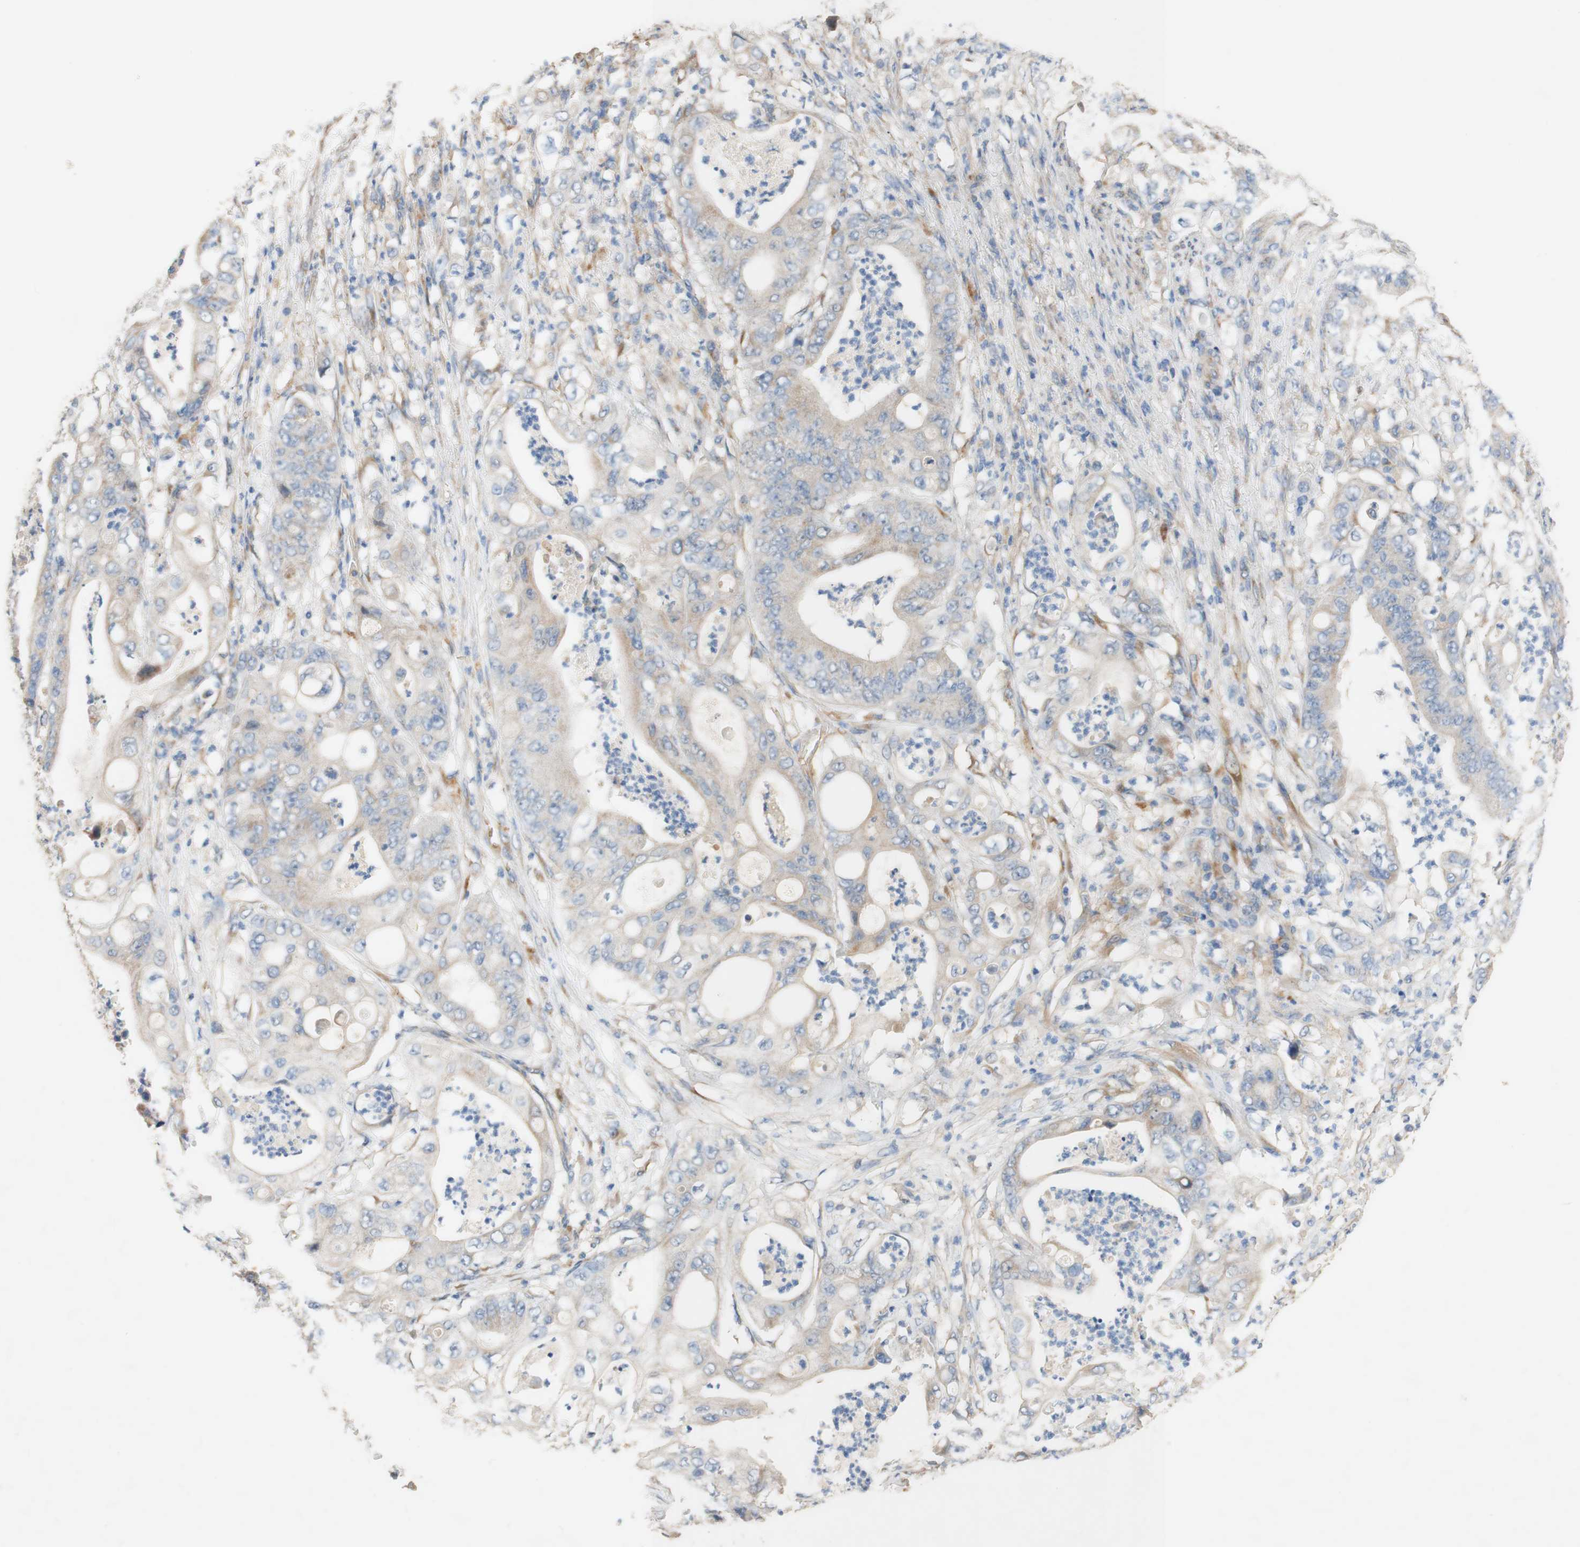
{"staining": {"intensity": "weak", "quantity": "25%-75%", "location": "cytoplasmic/membranous"}, "tissue": "stomach cancer", "cell_type": "Tumor cells", "image_type": "cancer", "snomed": [{"axis": "morphology", "description": "Adenocarcinoma, NOS"}, {"axis": "topography", "description": "Stomach"}], "caption": "A low amount of weak cytoplasmic/membranous expression is appreciated in approximately 25%-75% of tumor cells in stomach cancer tissue.", "gene": "DKK3", "patient": {"sex": "female", "age": 73}}